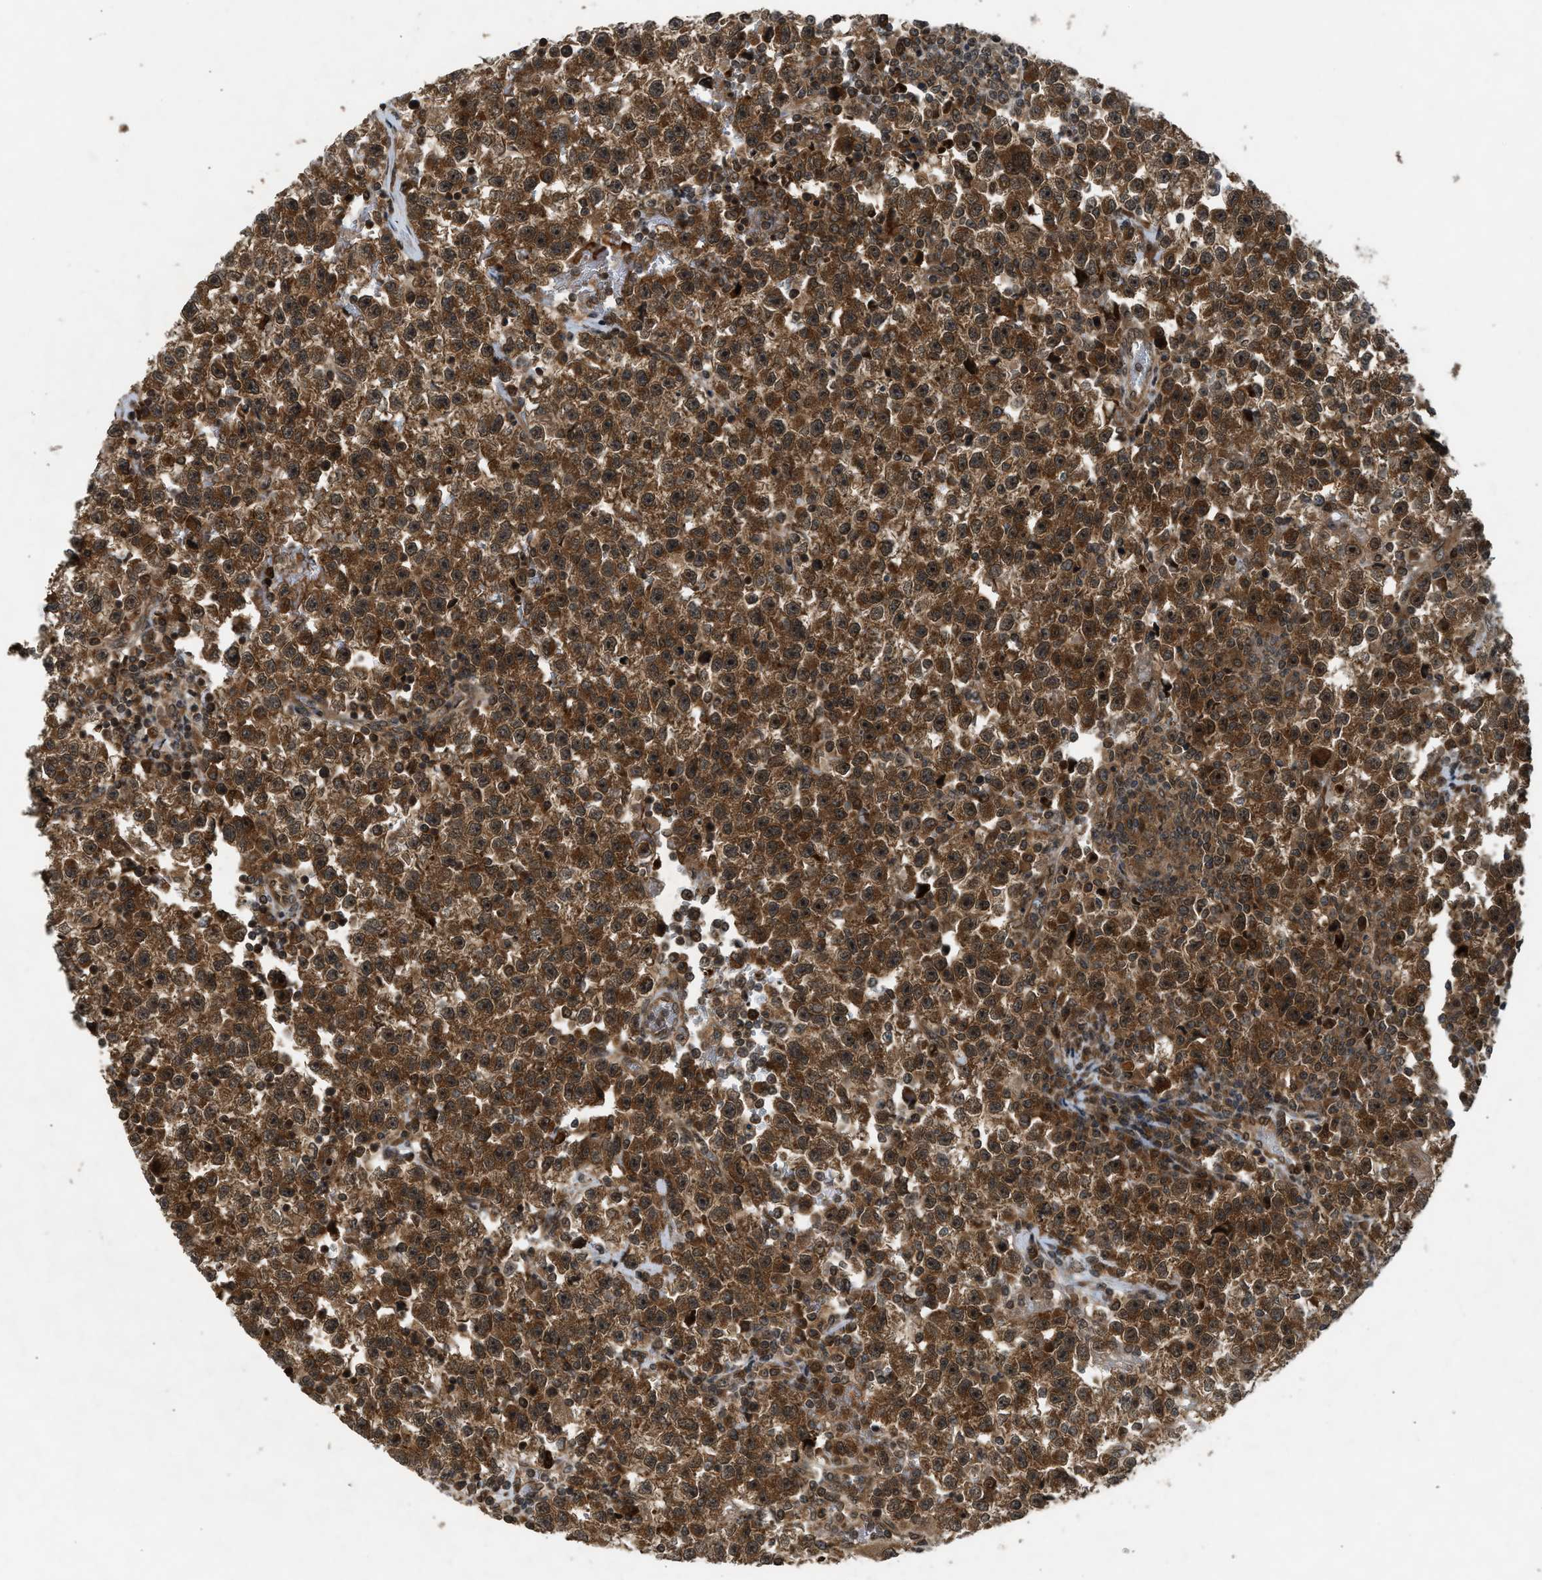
{"staining": {"intensity": "strong", "quantity": ">75%", "location": "cytoplasmic/membranous"}, "tissue": "testis cancer", "cell_type": "Tumor cells", "image_type": "cancer", "snomed": [{"axis": "morphology", "description": "Seminoma, NOS"}, {"axis": "topography", "description": "Testis"}], "caption": "Immunohistochemistry (IHC) of human testis seminoma shows high levels of strong cytoplasmic/membranous staining in approximately >75% of tumor cells. (IHC, brightfield microscopy, high magnification).", "gene": "TXNL1", "patient": {"sex": "male", "age": 22}}